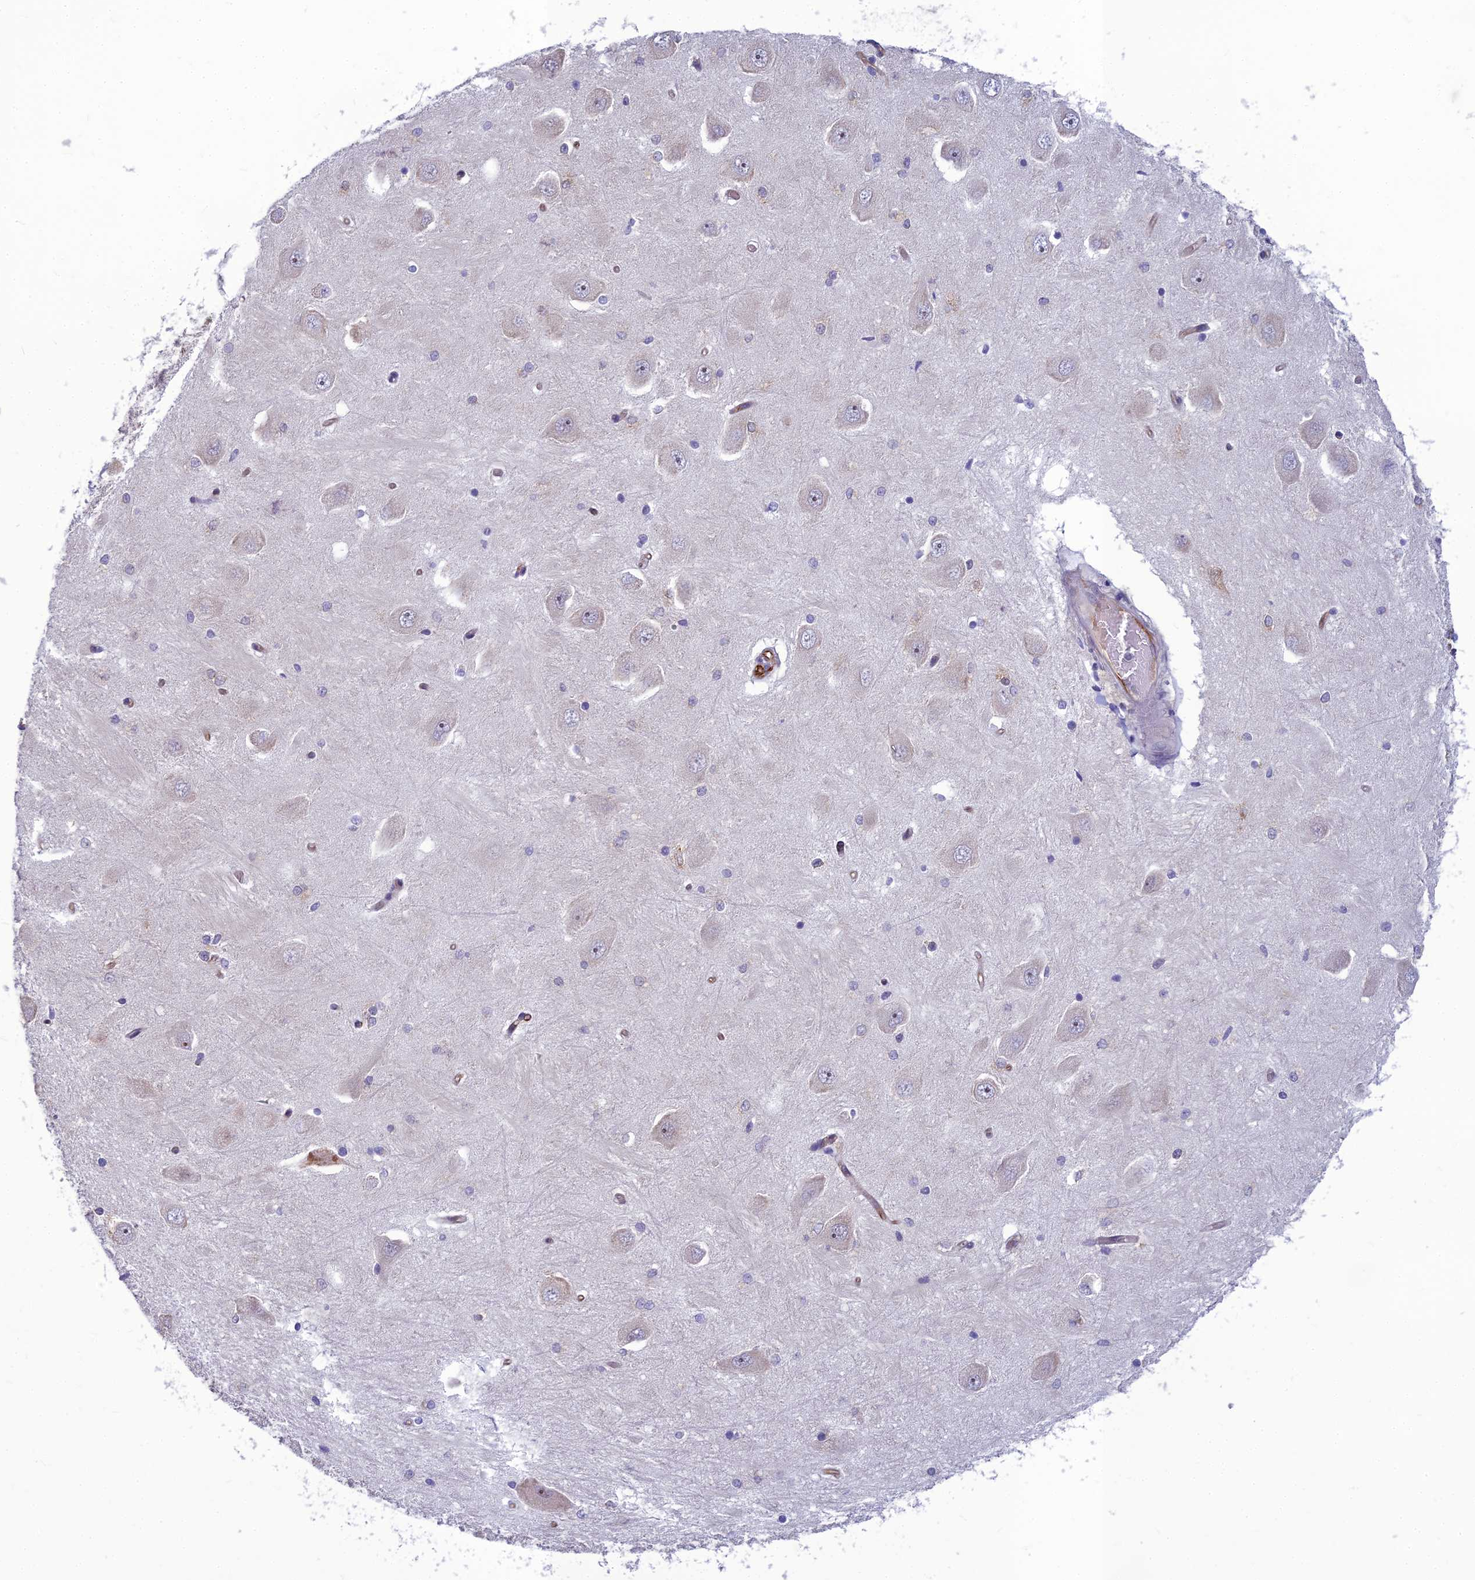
{"staining": {"intensity": "moderate", "quantity": "<25%", "location": "cytoplasmic/membranous,nuclear"}, "tissue": "hippocampus", "cell_type": "Glial cells", "image_type": "normal", "snomed": [{"axis": "morphology", "description": "Normal tissue, NOS"}, {"axis": "topography", "description": "Hippocampus"}], "caption": "Immunohistochemistry photomicrograph of normal human hippocampus stained for a protein (brown), which exhibits low levels of moderate cytoplasmic/membranous,nuclear positivity in approximately <25% of glial cells.", "gene": "RGL3", "patient": {"sex": "male", "age": 45}}